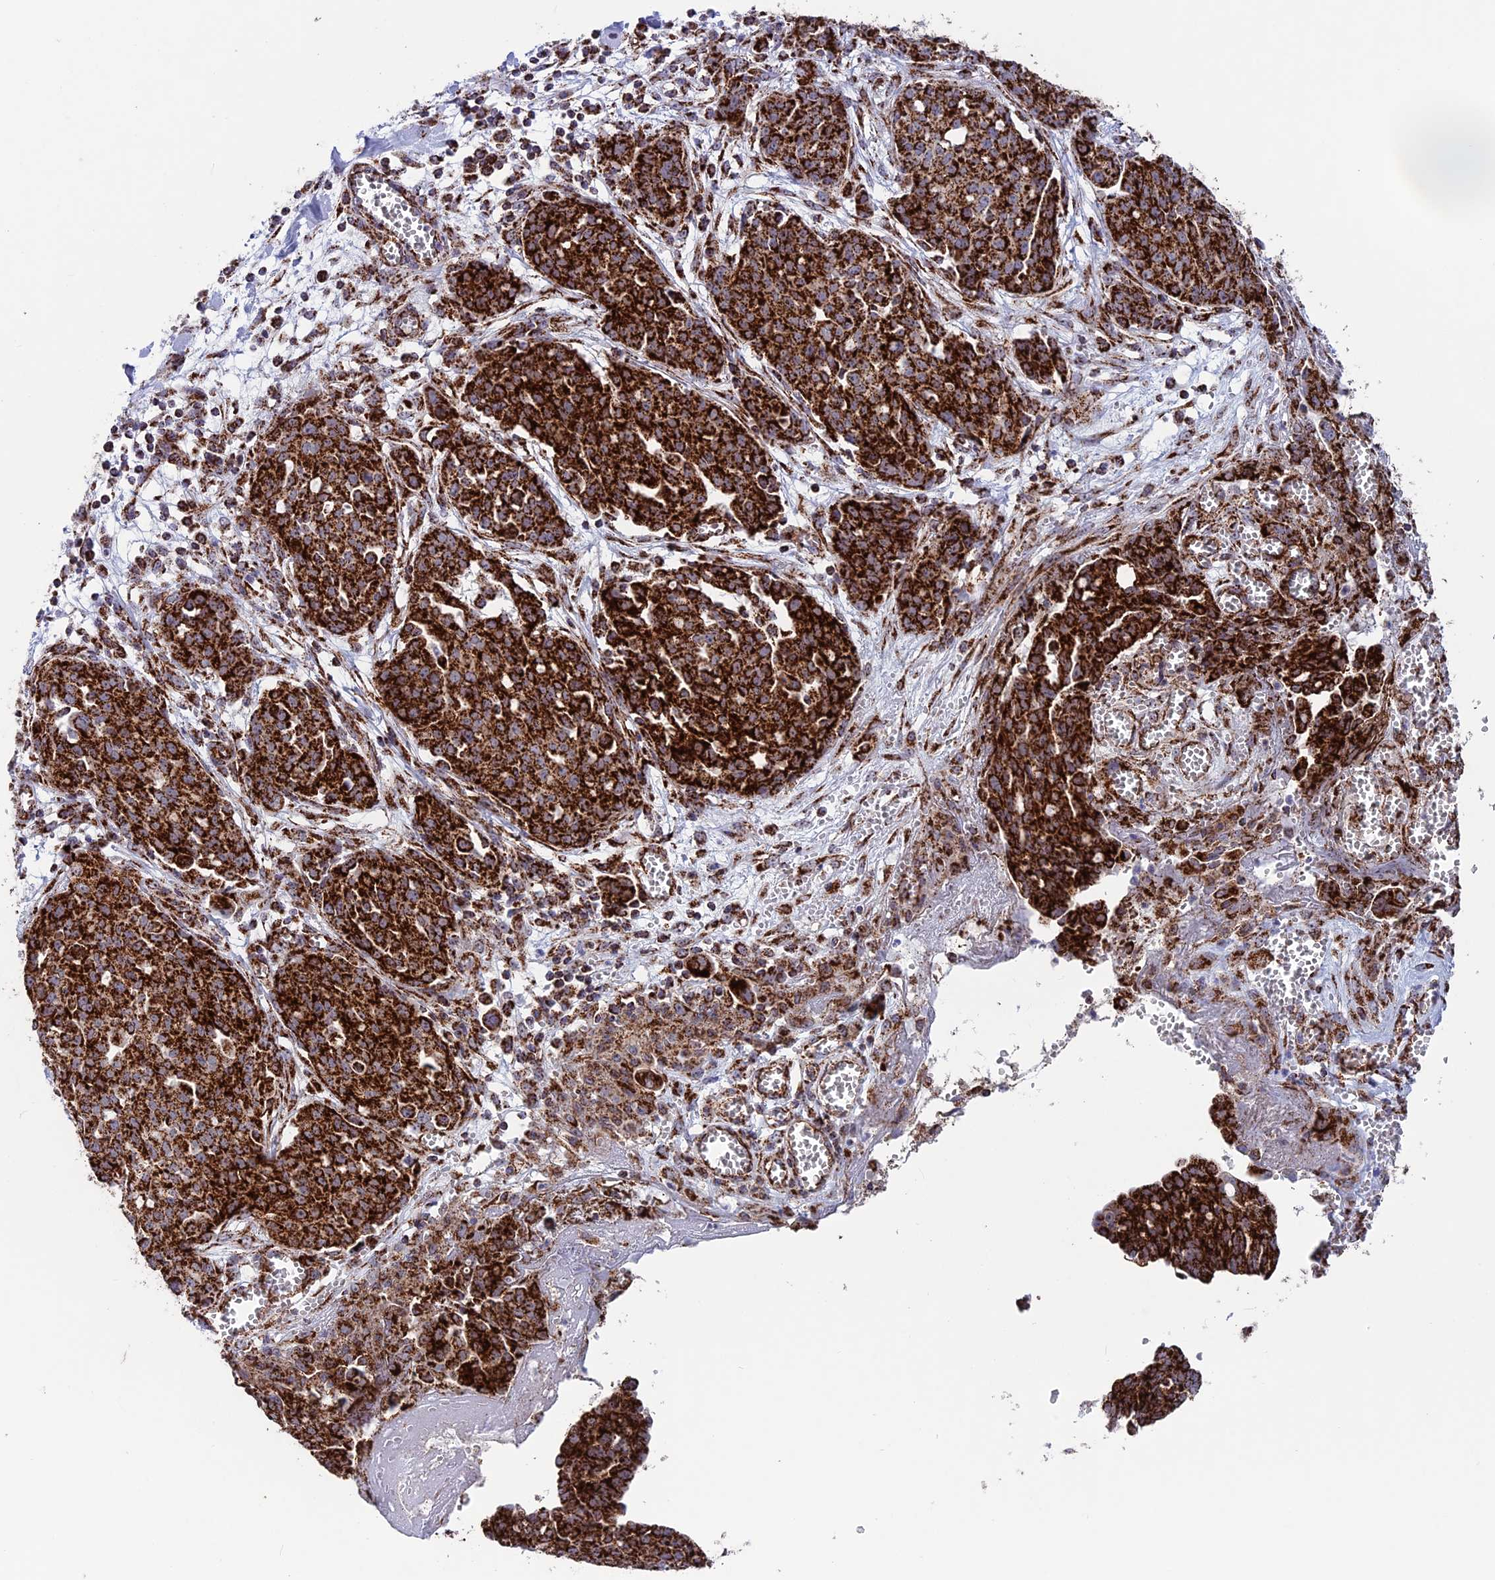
{"staining": {"intensity": "strong", "quantity": ">75%", "location": "cytoplasmic/membranous"}, "tissue": "ovarian cancer", "cell_type": "Tumor cells", "image_type": "cancer", "snomed": [{"axis": "morphology", "description": "Cystadenocarcinoma, serous, NOS"}, {"axis": "topography", "description": "Soft tissue"}, {"axis": "topography", "description": "Ovary"}], "caption": "Protein analysis of ovarian cancer (serous cystadenocarcinoma) tissue demonstrates strong cytoplasmic/membranous staining in approximately >75% of tumor cells.", "gene": "MRPS18B", "patient": {"sex": "female", "age": 57}}